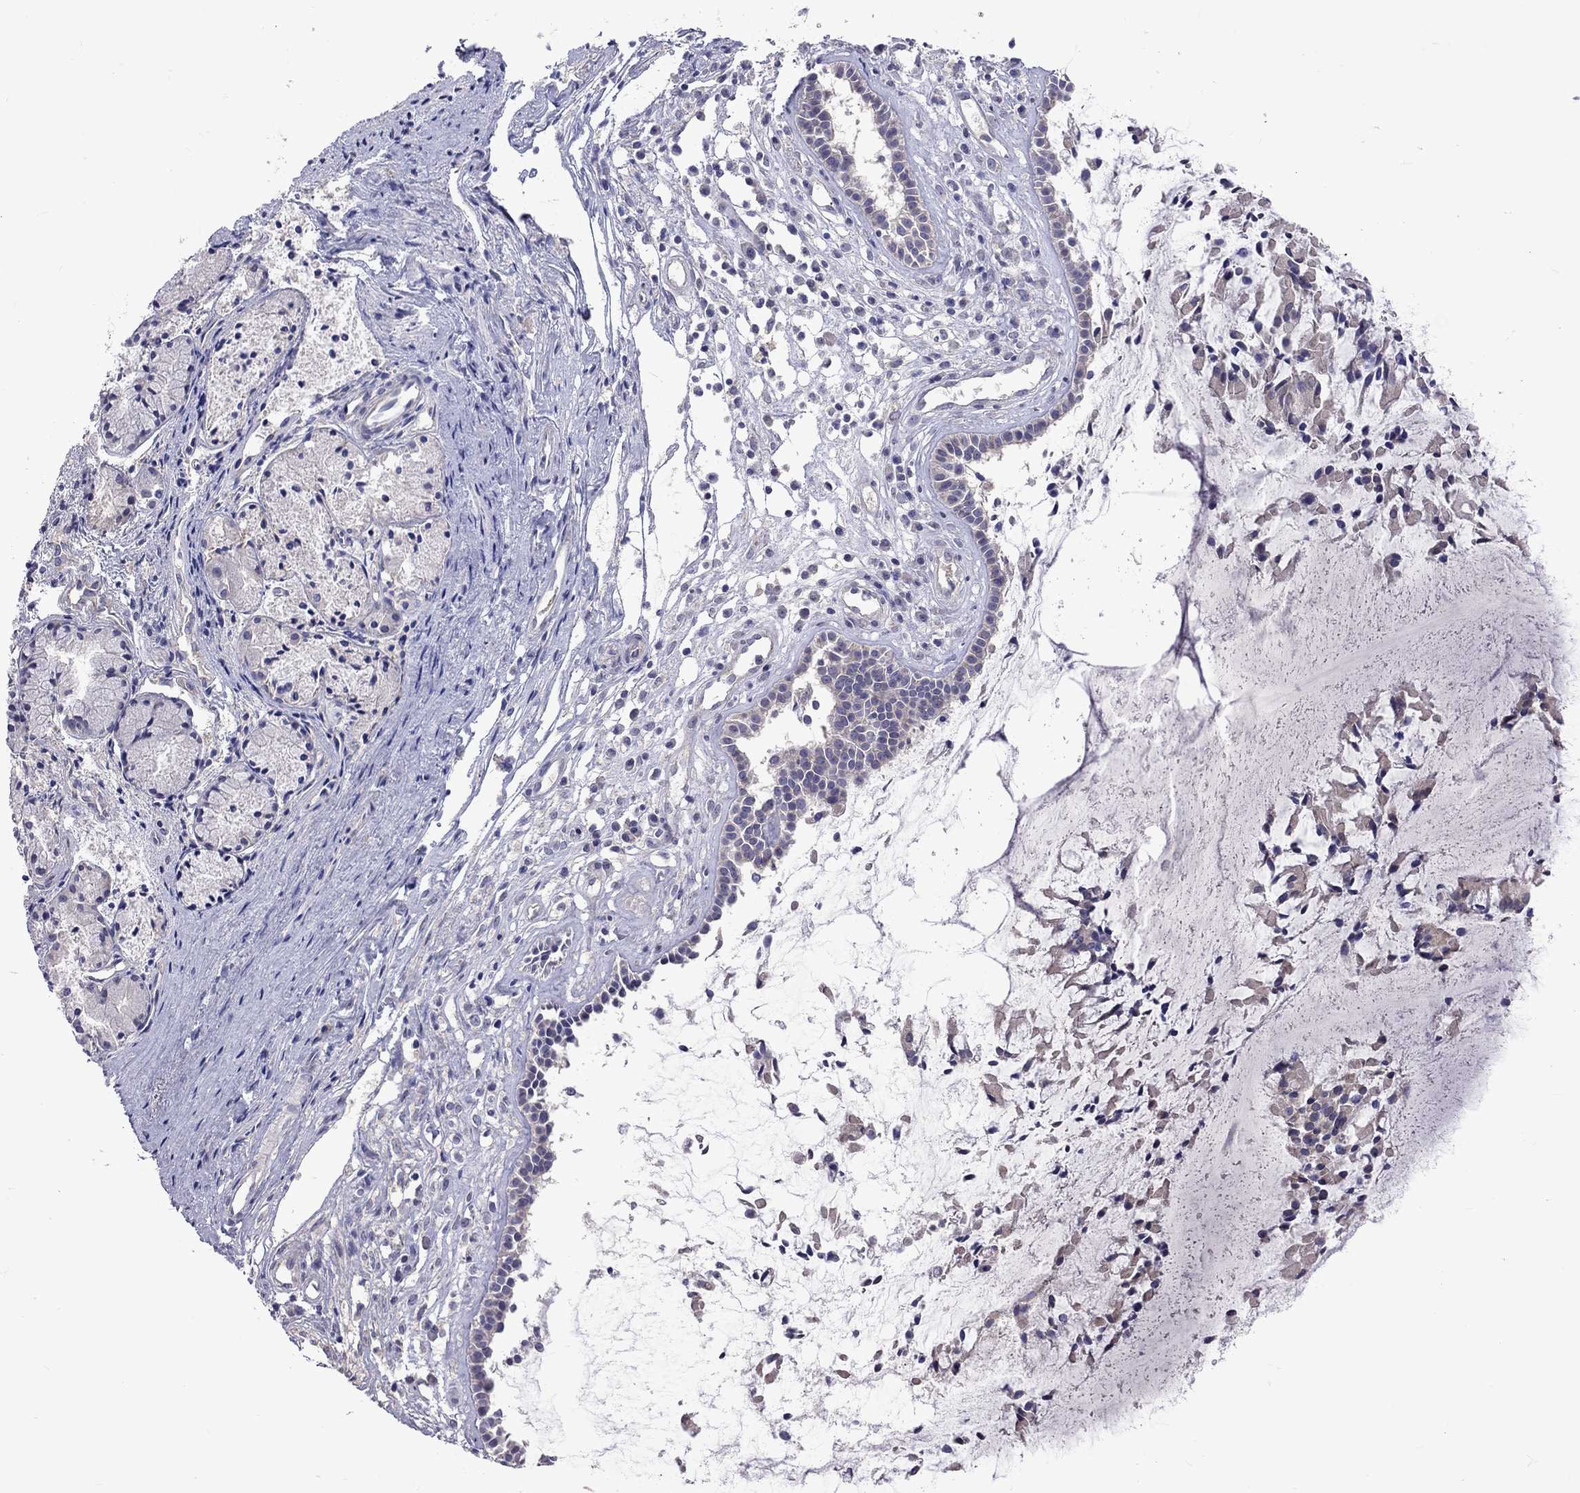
{"staining": {"intensity": "weak", "quantity": "<25%", "location": "cytoplasmic/membranous"}, "tissue": "nasopharynx", "cell_type": "Respiratory epithelial cells", "image_type": "normal", "snomed": [{"axis": "morphology", "description": "Normal tissue, NOS"}, {"axis": "topography", "description": "Nasopharynx"}], "caption": "An immunohistochemistry (IHC) micrograph of unremarkable nasopharynx is shown. There is no staining in respiratory epithelial cells of nasopharynx. Brightfield microscopy of immunohistochemistry stained with DAB (3,3'-diaminobenzidine) (brown) and hematoxylin (blue), captured at high magnification.", "gene": "RTP5", "patient": {"sex": "female", "age": 47}}